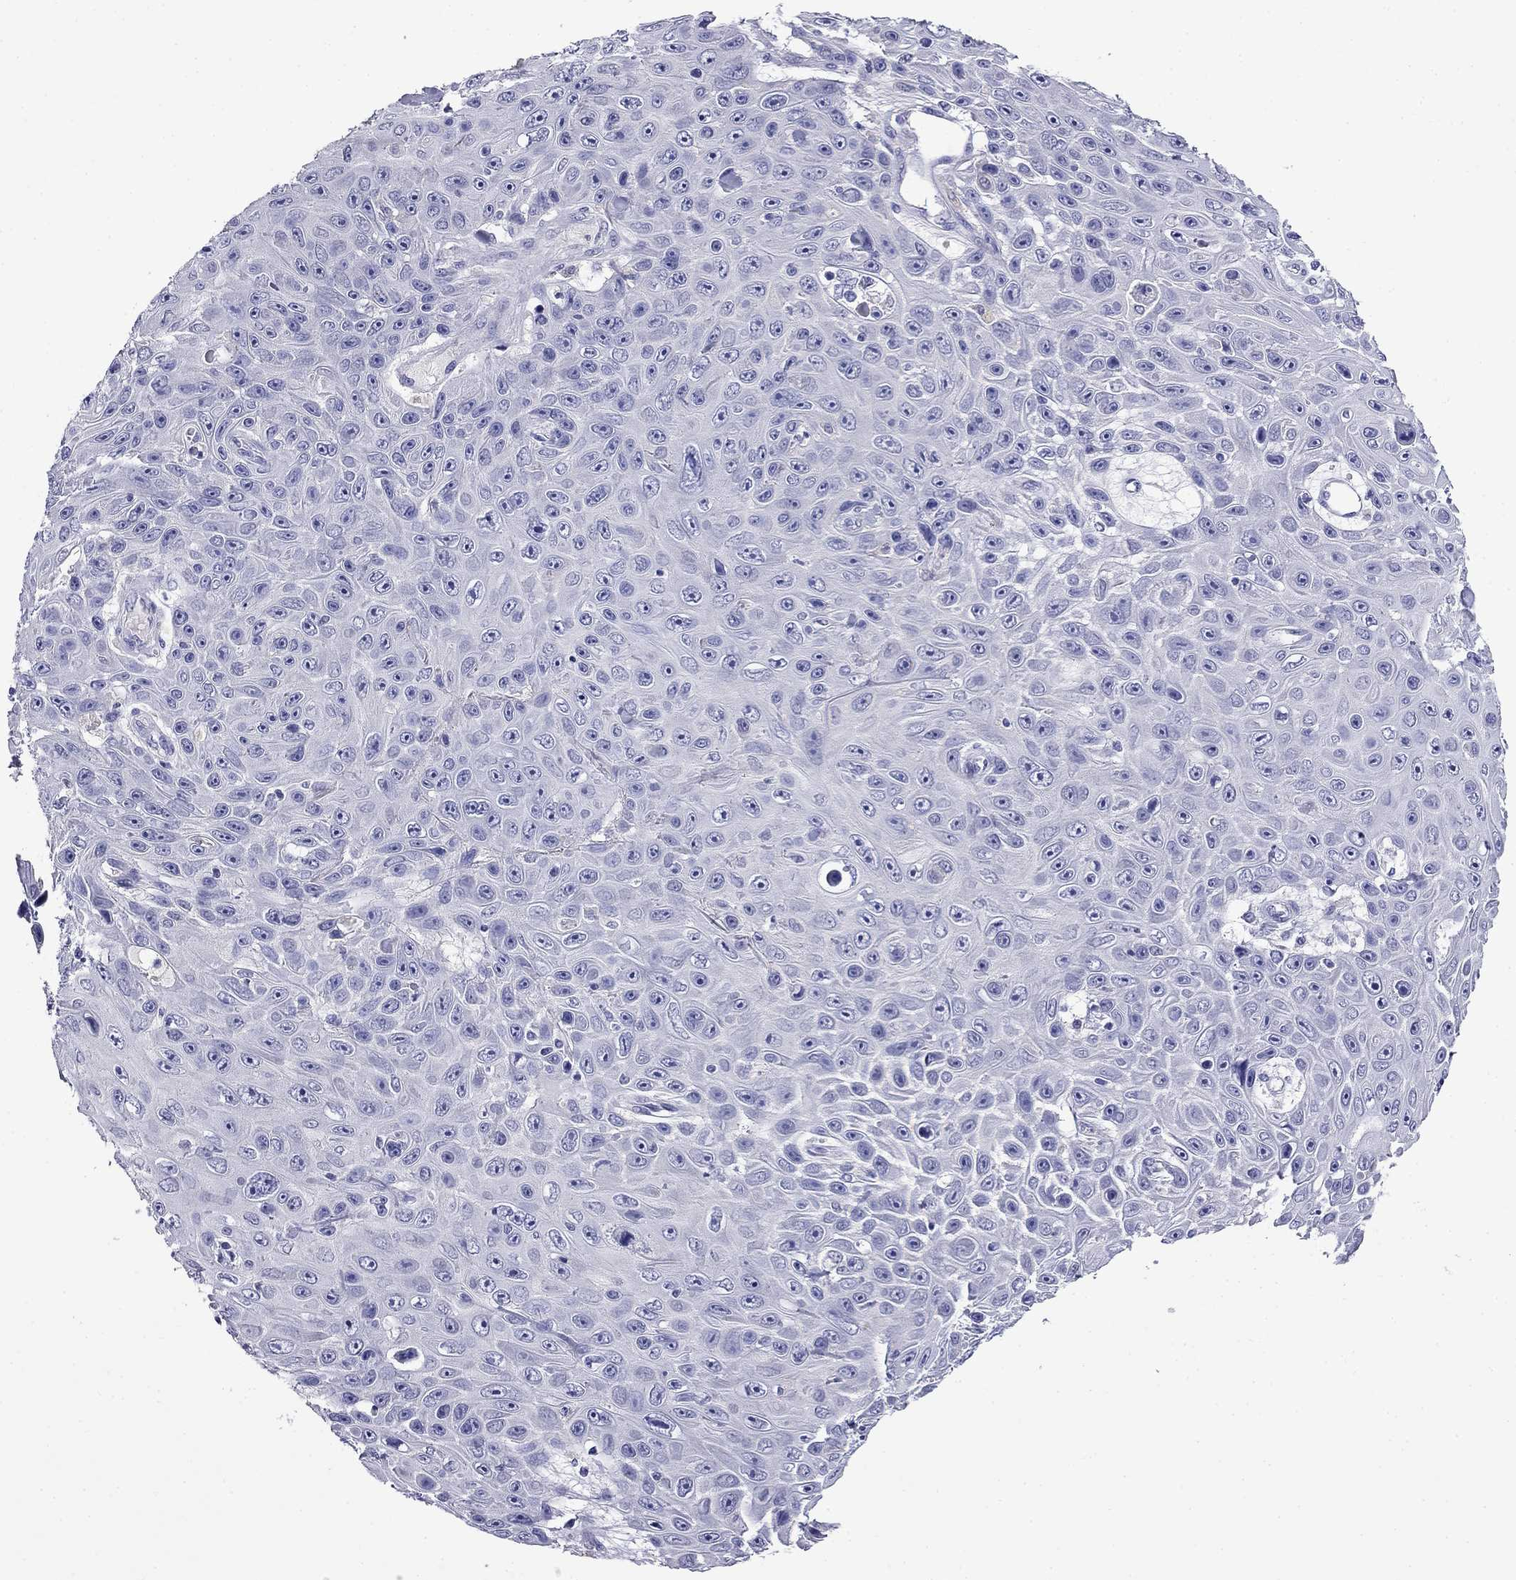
{"staining": {"intensity": "negative", "quantity": "none", "location": "none"}, "tissue": "skin cancer", "cell_type": "Tumor cells", "image_type": "cancer", "snomed": [{"axis": "morphology", "description": "Squamous cell carcinoma, NOS"}, {"axis": "topography", "description": "Skin"}], "caption": "Tumor cells show no significant staining in skin squamous cell carcinoma.", "gene": "MYO15A", "patient": {"sex": "male", "age": 82}}